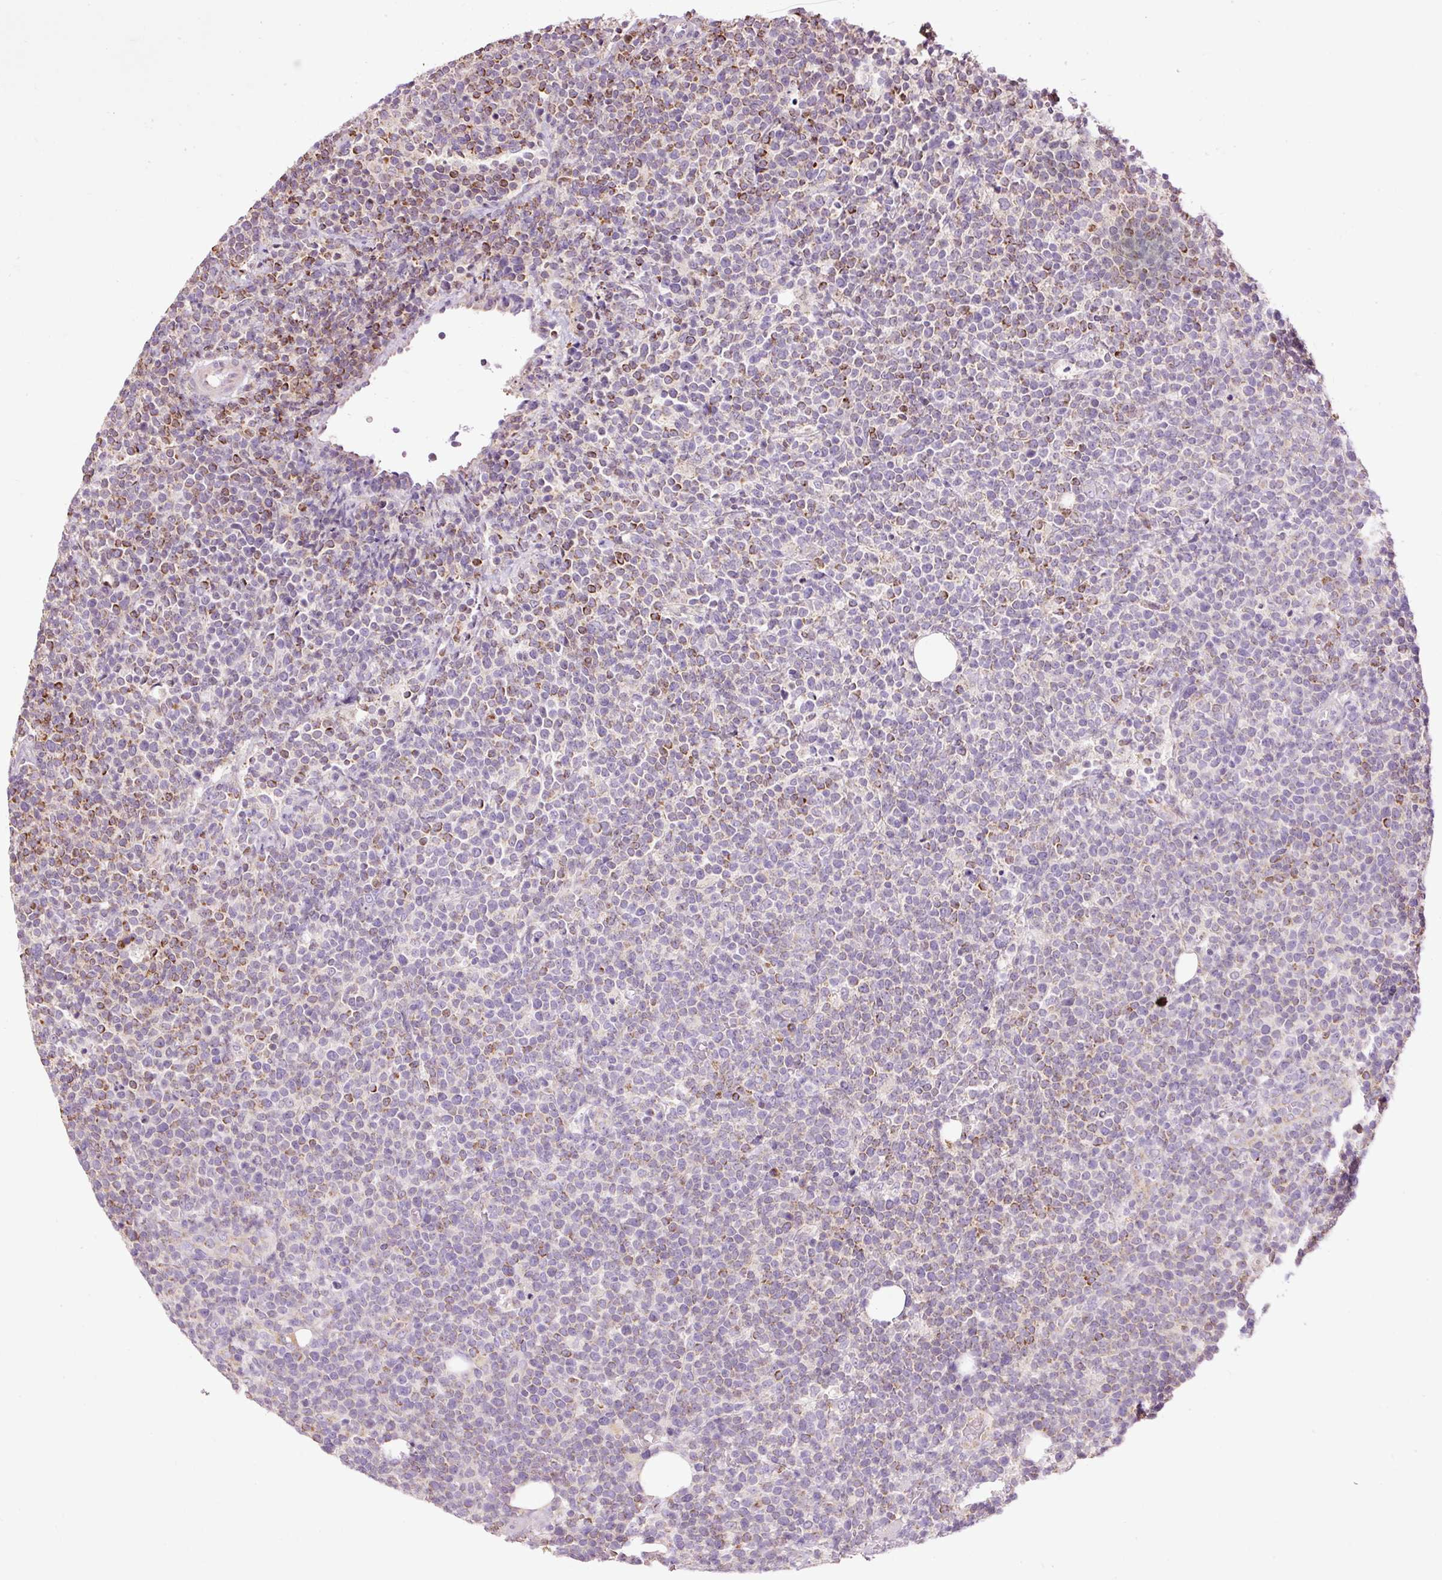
{"staining": {"intensity": "moderate", "quantity": "<25%", "location": "cytoplasmic/membranous"}, "tissue": "lymphoma", "cell_type": "Tumor cells", "image_type": "cancer", "snomed": [{"axis": "morphology", "description": "Malignant lymphoma, non-Hodgkin's type, High grade"}, {"axis": "topography", "description": "Lymph node"}], "caption": "Protein staining by IHC displays moderate cytoplasmic/membranous expression in about <25% of tumor cells in lymphoma. The staining is performed using DAB (3,3'-diaminobenzidine) brown chromogen to label protein expression. The nuclei are counter-stained blue using hematoxylin.", "gene": "PRDX5", "patient": {"sex": "male", "age": 61}}